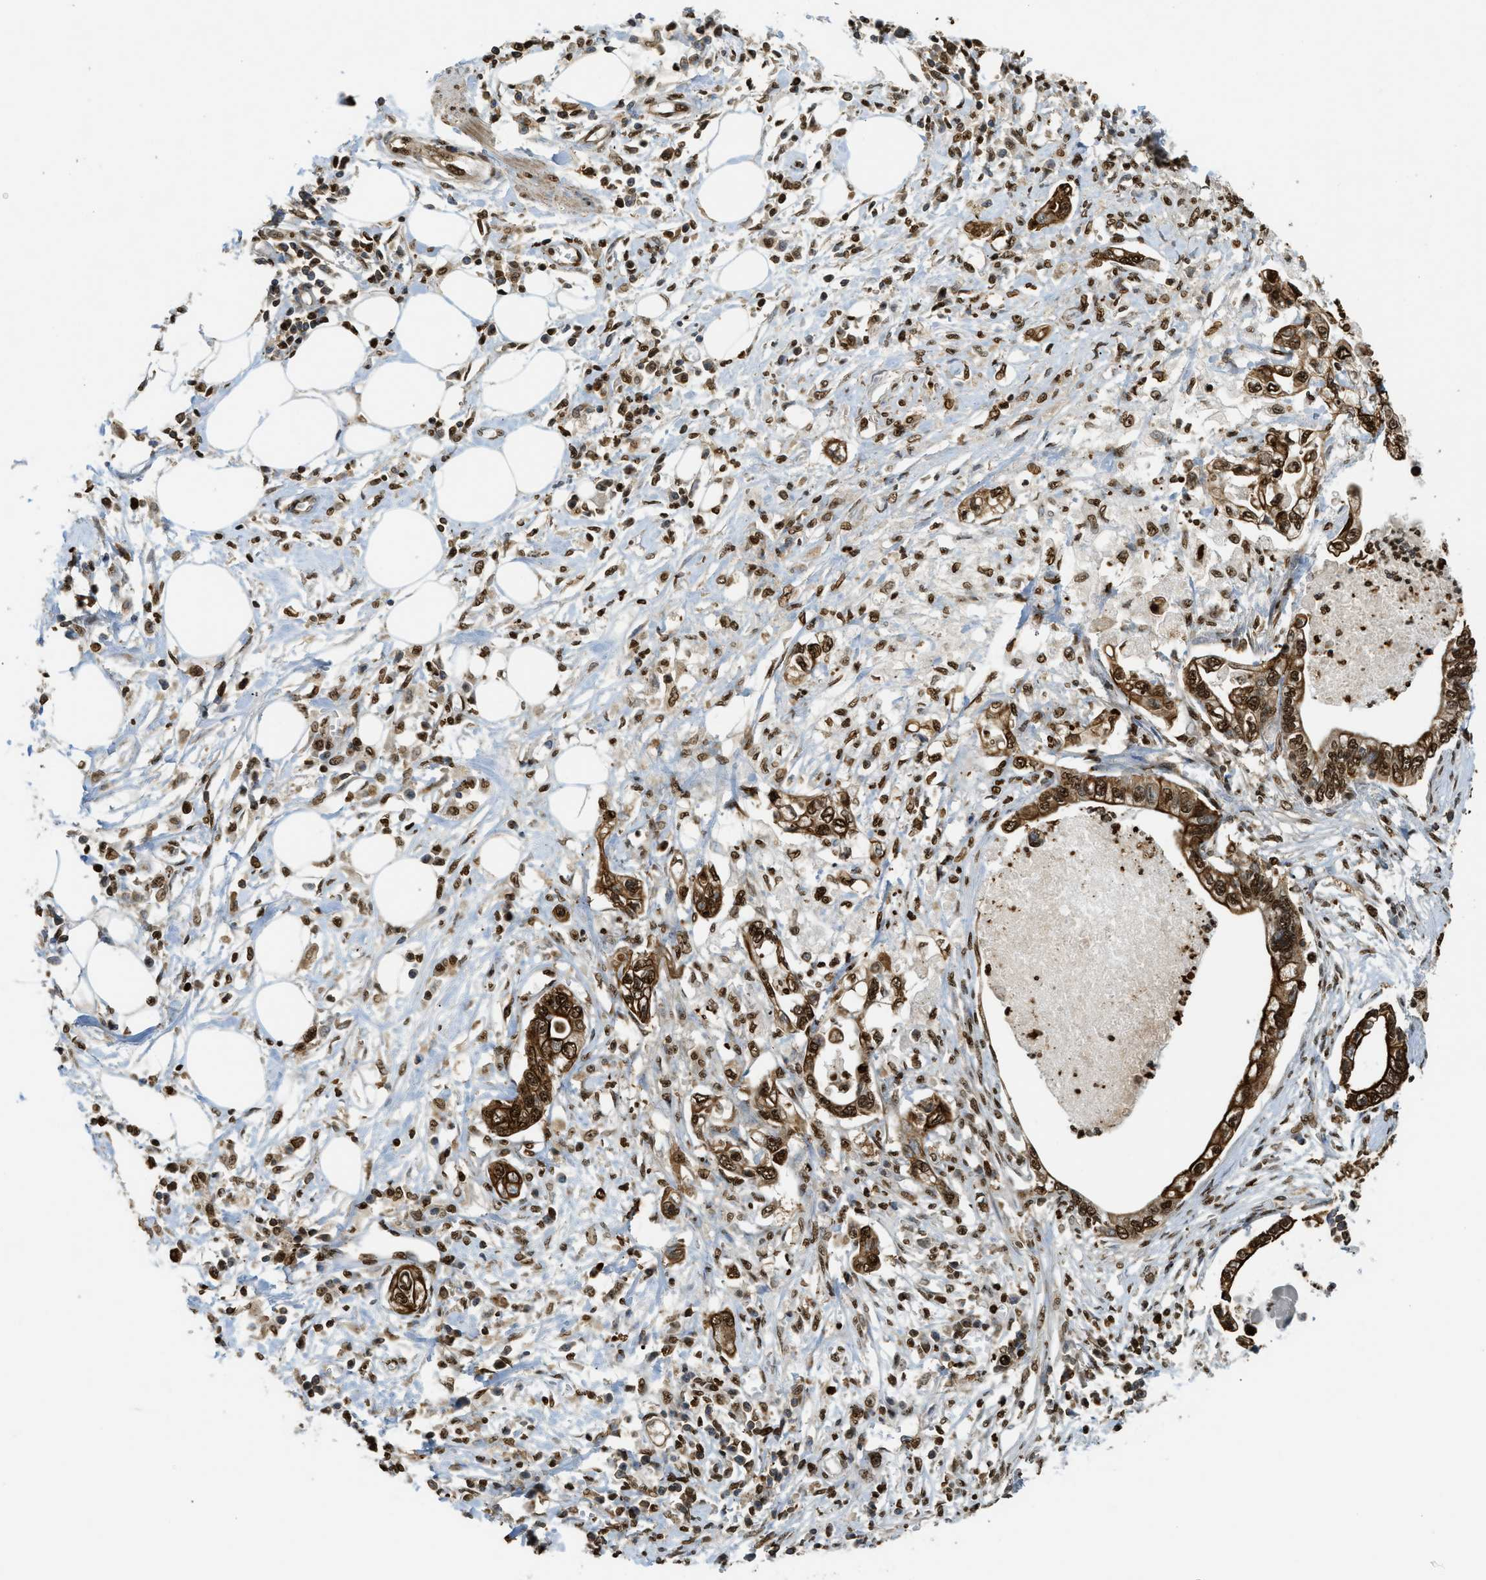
{"staining": {"intensity": "strong", "quantity": ">75%", "location": "cytoplasmic/membranous,nuclear"}, "tissue": "pancreatic cancer", "cell_type": "Tumor cells", "image_type": "cancer", "snomed": [{"axis": "morphology", "description": "Adenocarcinoma, NOS"}, {"axis": "topography", "description": "Pancreas"}], "caption": "Human adenocarcinoma (pancreatic) stained with a protein marker displays strong staining in tumor cells.", "gene": "NR5A2", "patient": {"sex": "male", "age": 56}}